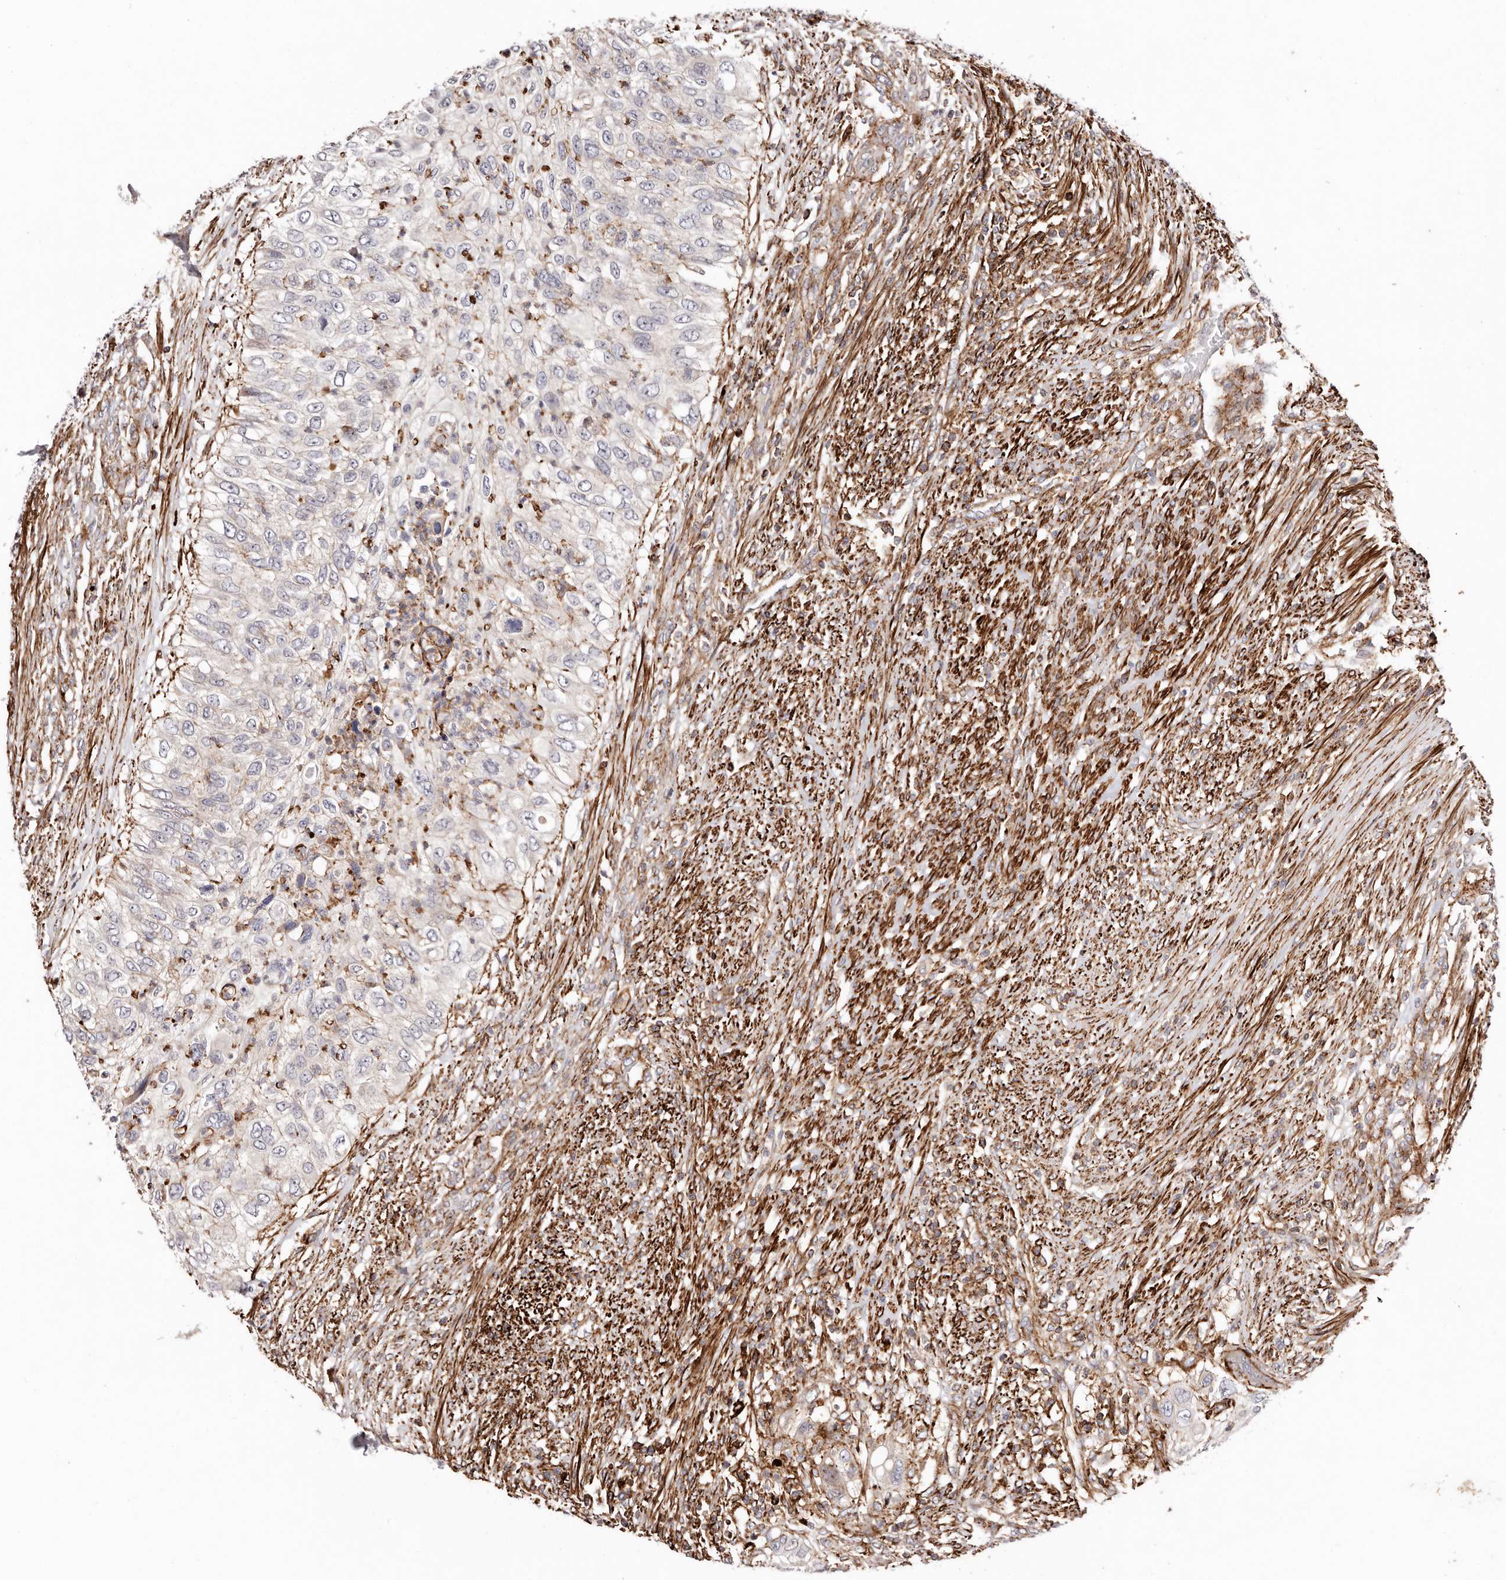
{"staining": {"intensity": "negative", "quantity": "none", "location": "none"}, "tissue": "urothelial cancer", "cell_type": "Tumor cells", "image_type": "cancer", "snomed": [{"axis": "morphology", "description": "Urothelial carcinoma, High grade"}, {"axis": "topography", "description": "Urinary bladder"}], "caption": "This is an immunohistochemistry (IHC) histopathology image of high-grade urothelial carcinoma. There is no positivity in tumor cells.", "gene": "PTPN22", "patient": {"sex": "female", "age": 60}}